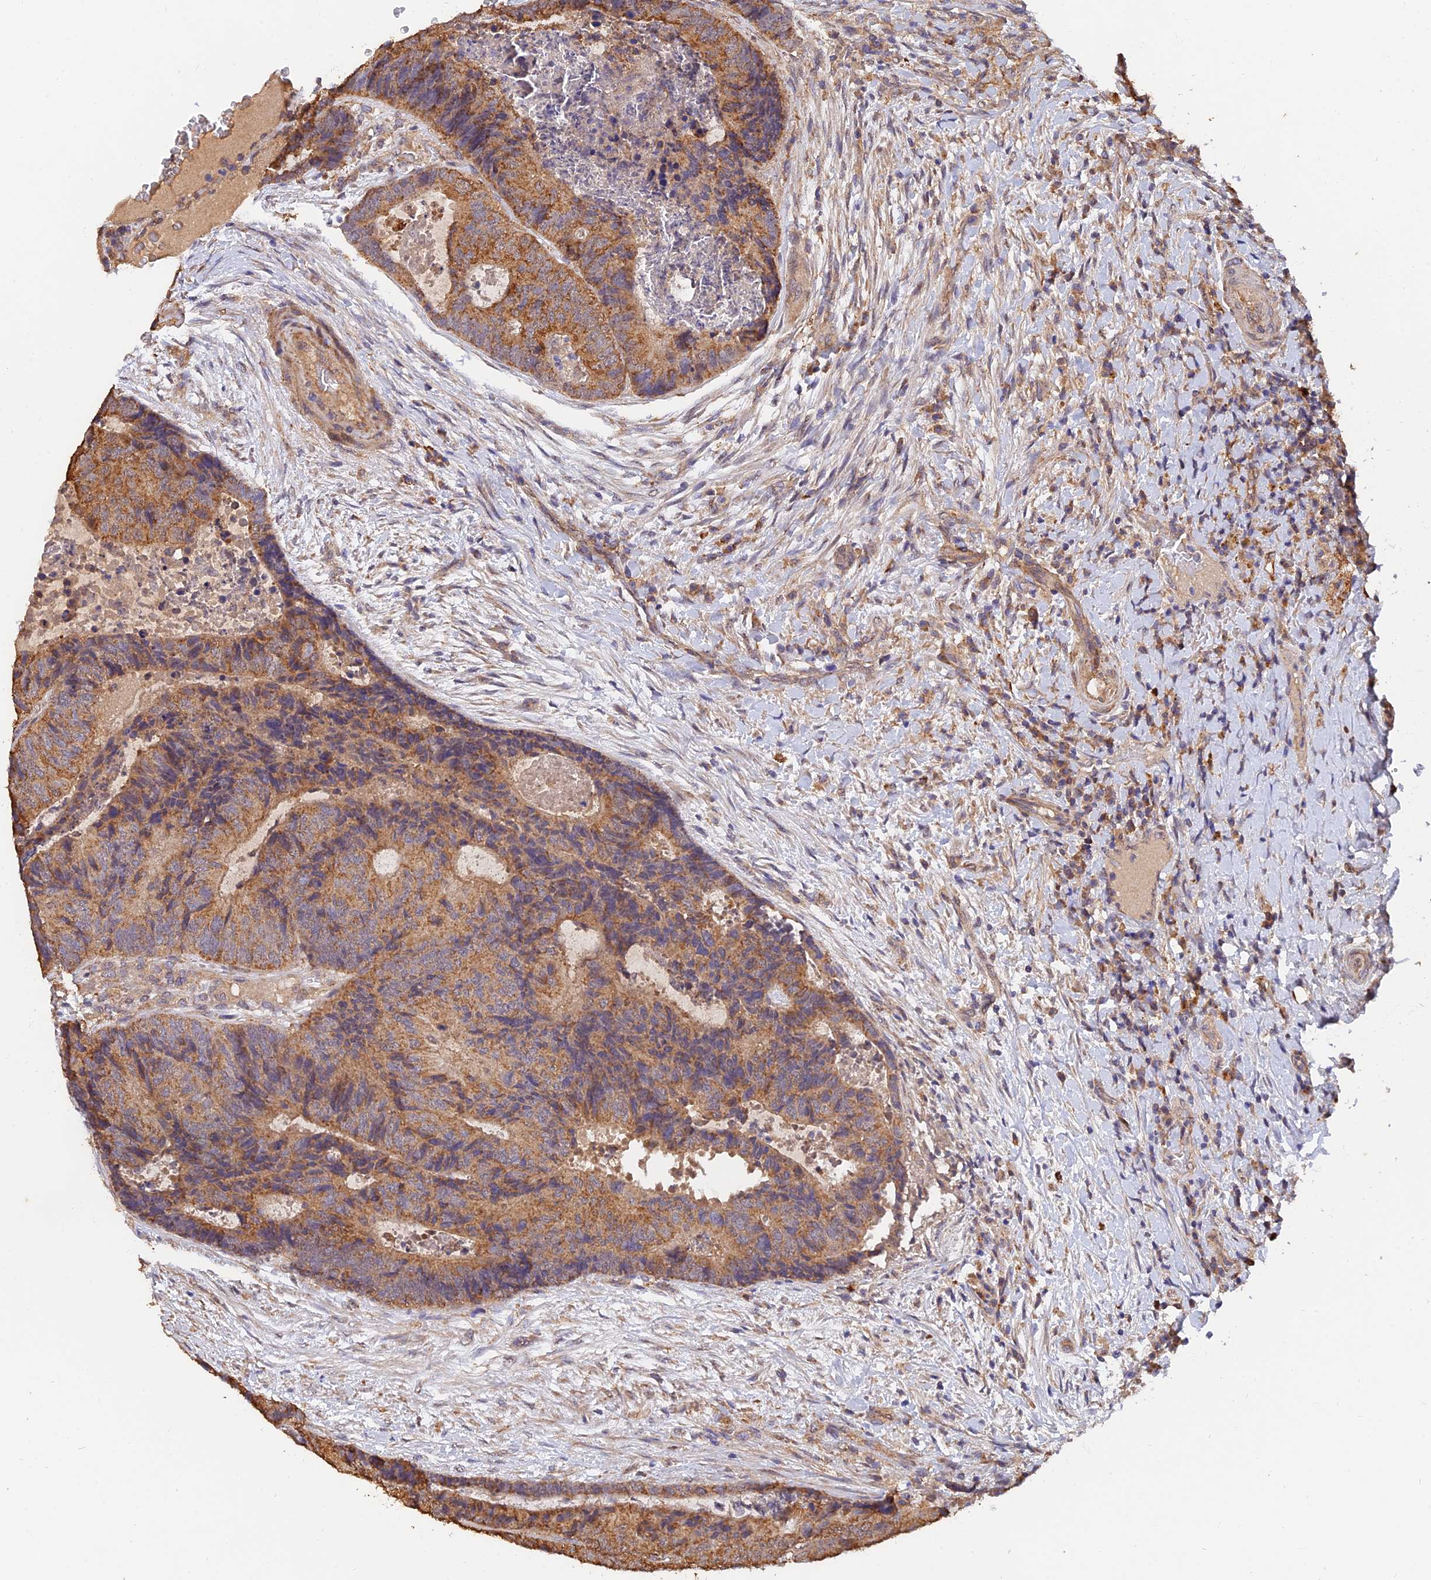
{"staining": {"intensity": "moderate", "quantity": ">75%", "location": "cytoplasmic/membranous"}, "tissue": "colorectal cancer", "cell_type": "Tumor cells", "image_type": "cancer", "snomed": [{"axis": "morphology", "description": "Adenocarcinoma, NOS"}, {"axis": "topography", "description": "Colon"}], "caption": "Approximately >75% of tumor cells in colorectal cancer exhibit moderate cytoplasmic/membranous protein expression as visualized by brown immunohistochemical staining.", "gene": "SLC38A11", "patient": {"sex": "female", "age": 67}}